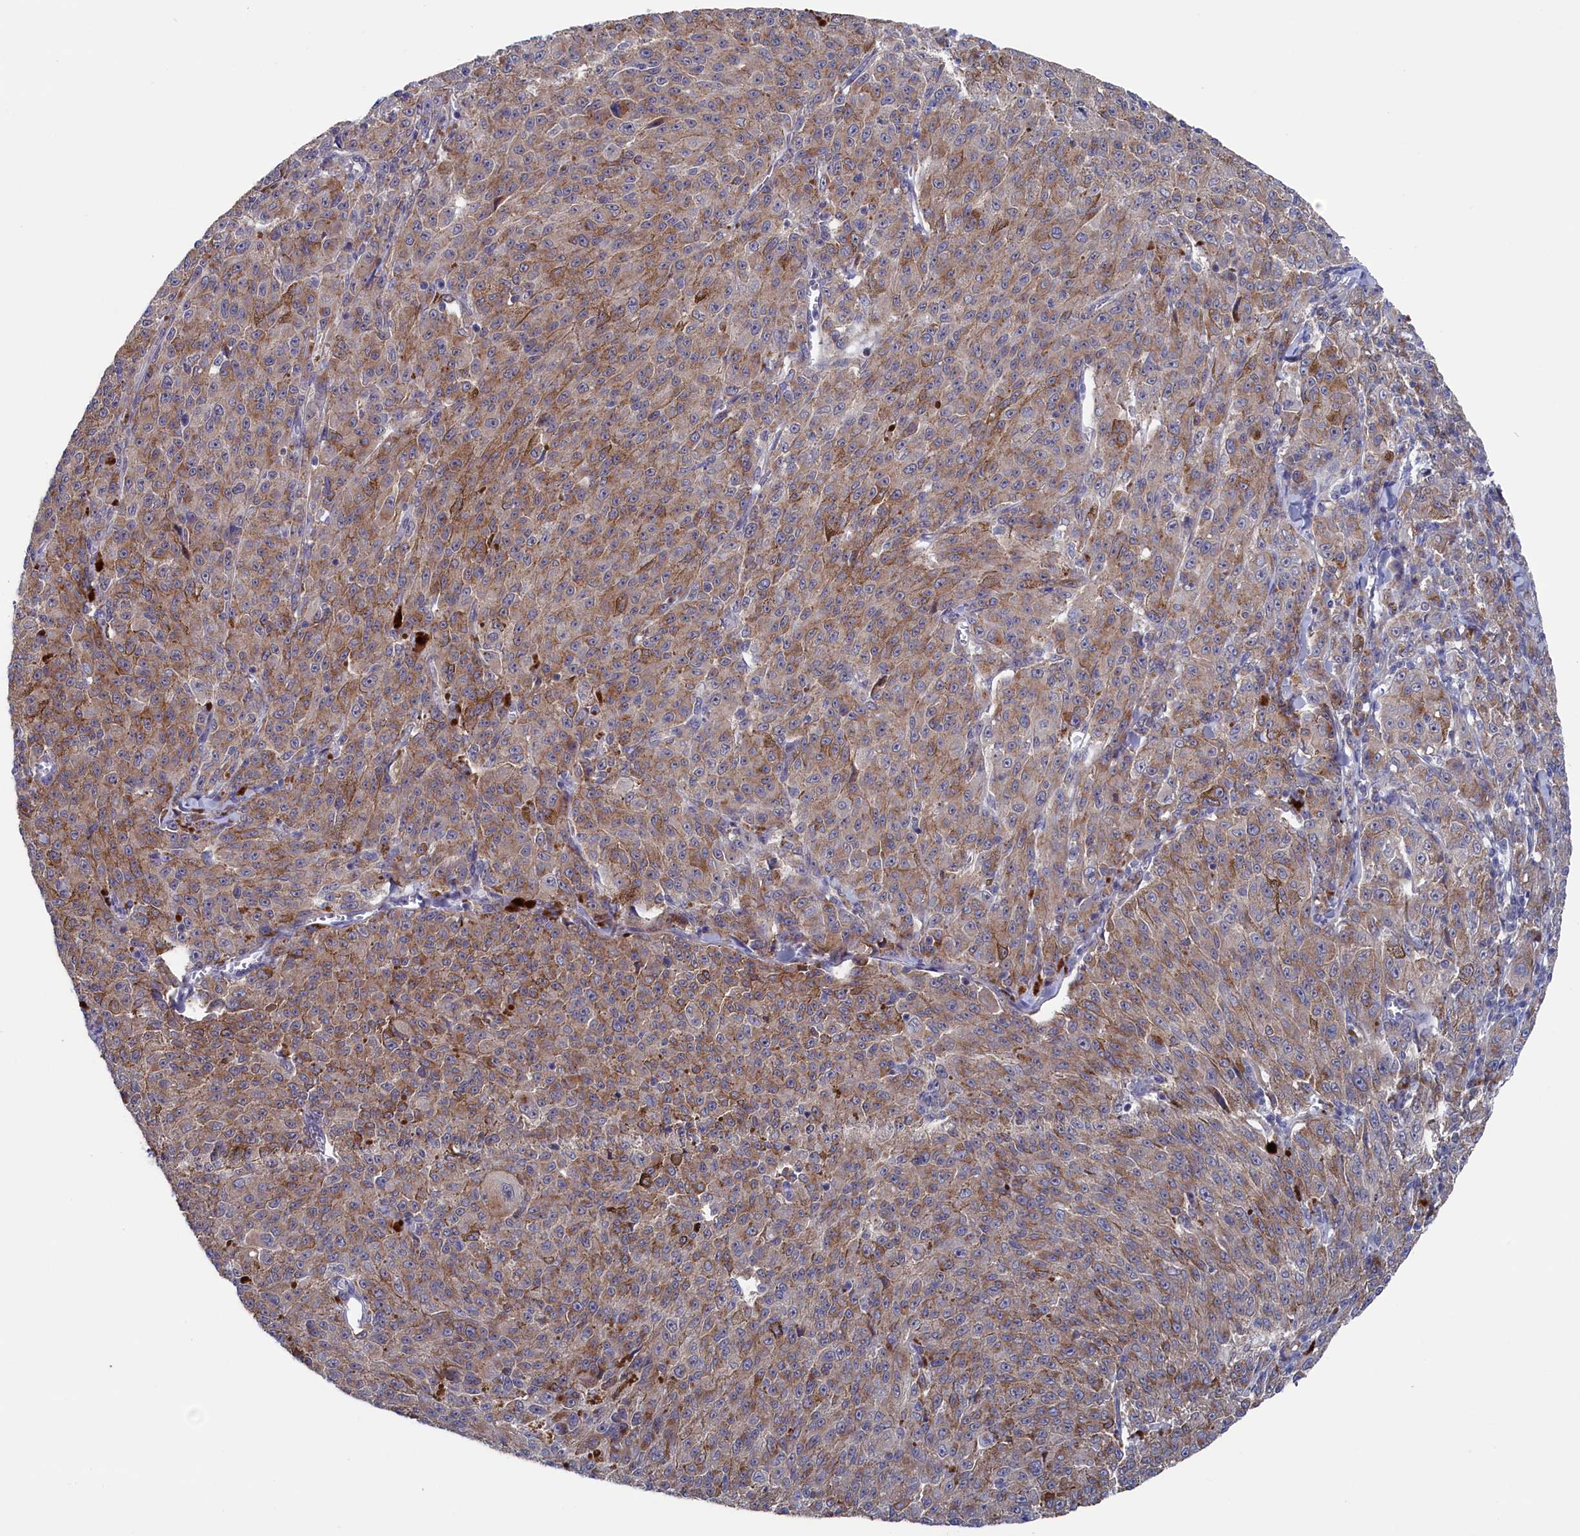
{"staining": {"intensity": "moderate", "quantity": ">75%", "location": "cytoplasmic/membranous"}, "tissue": "melanoma", "cell_type": "Tumor cells", "image_type": "cancer", "snomed": [{"axis": "morphology", "description": "Malignant melanoma, NOS"}, {"axis": "topography", "description": "Skin"}], "caption": "Immunohistochemical staining of malignant melanoma reveals moderate cytoplasmic/membranous protein staining in about >75% of tumor cells.", "gene": "SPATA13", "patient": {"sex": "female", "age": 52}}